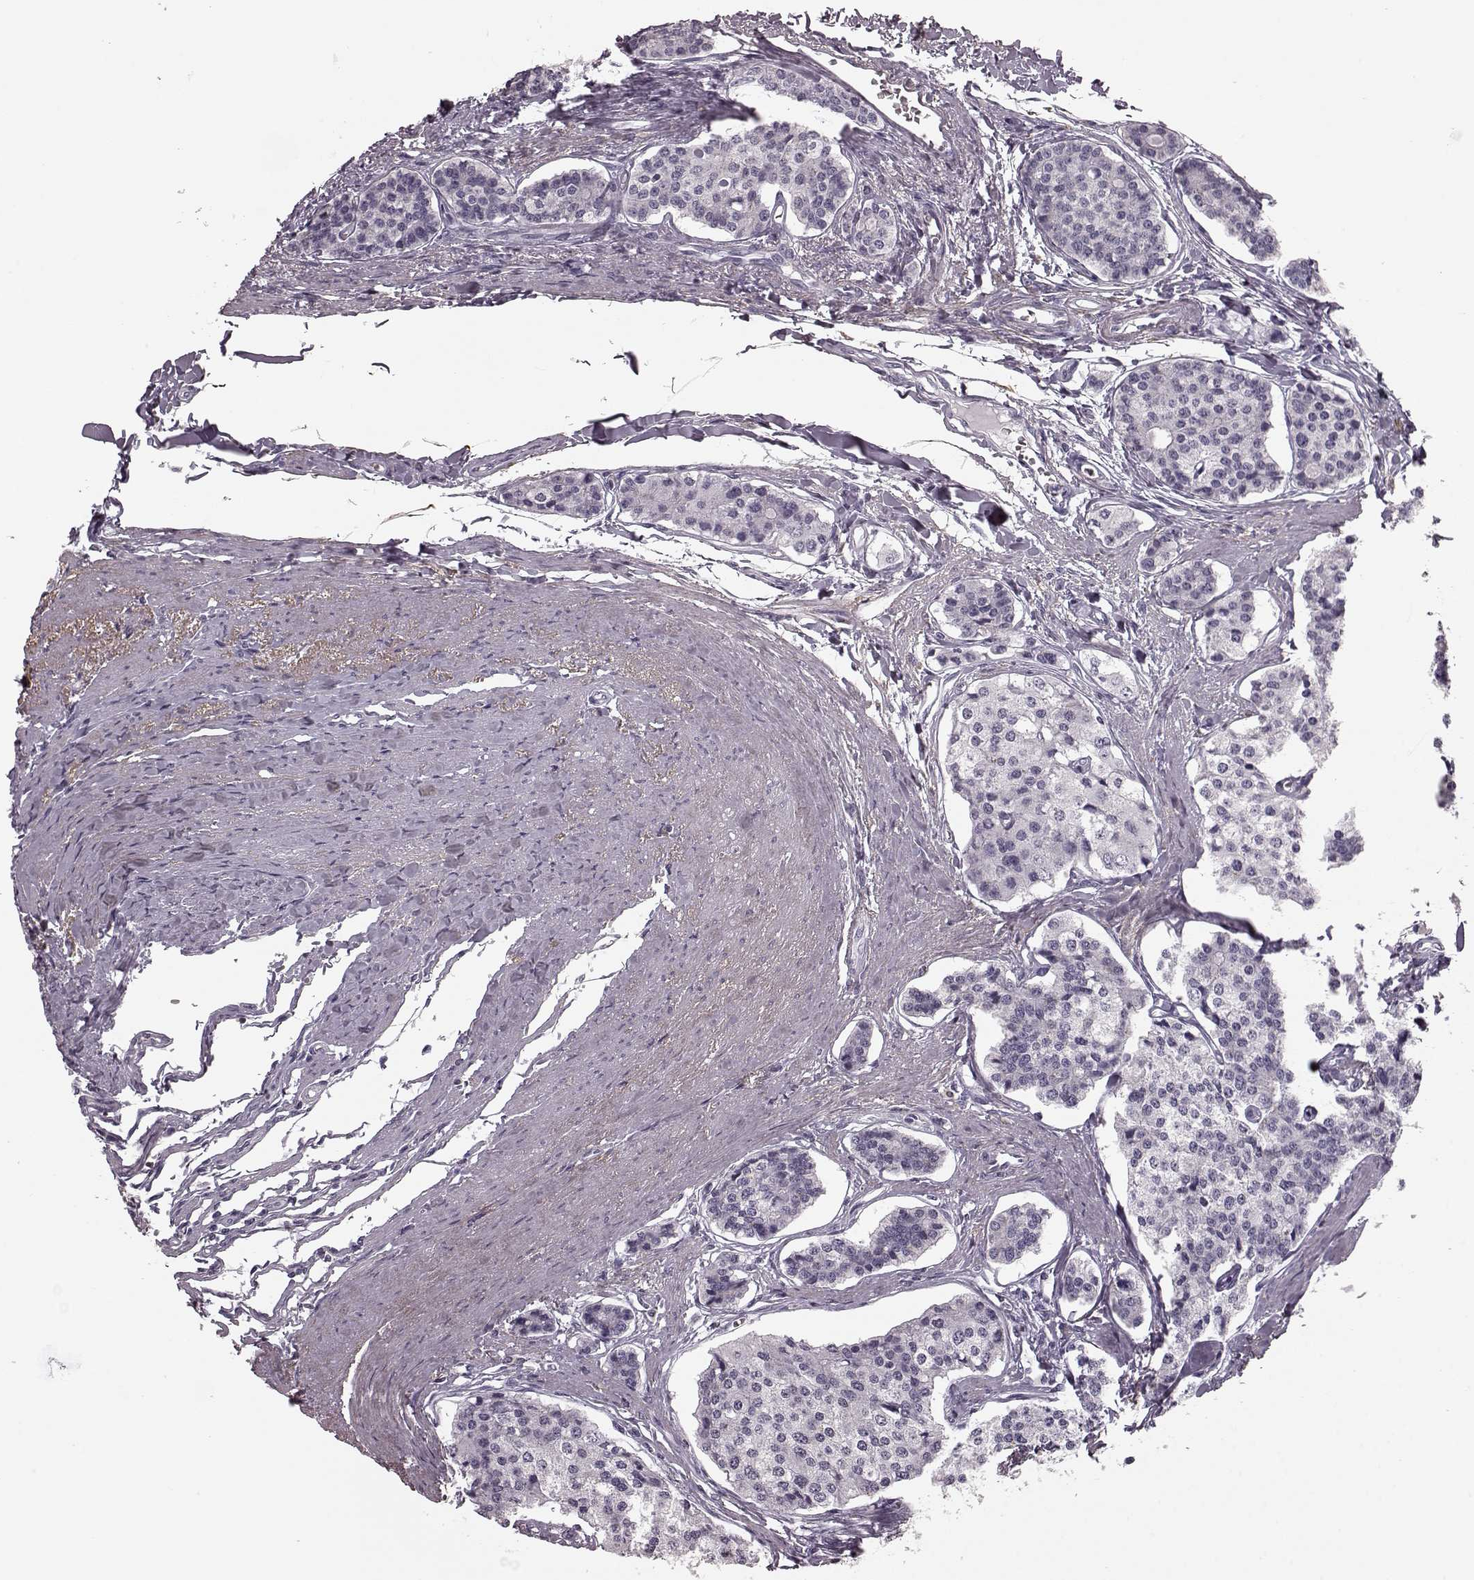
{"staining": {"intensity": "negative", "quantity": "none", "location": "none"}, "tissue": "carcinoid", "cell_type": "Tumor cells", "image_type": "cancer", "snomed": [{"axis": "morphology", "description": "Carcinoid, malignant, NOS"}, {"axis": "topography", "description": "Small intestine"}], "caption": "DAB immunohistochemical staining of carcinoid exhibits no significant expression in tumor cells.", "gene": "CST7", "patient": {"sex": "female", "age": 65}}